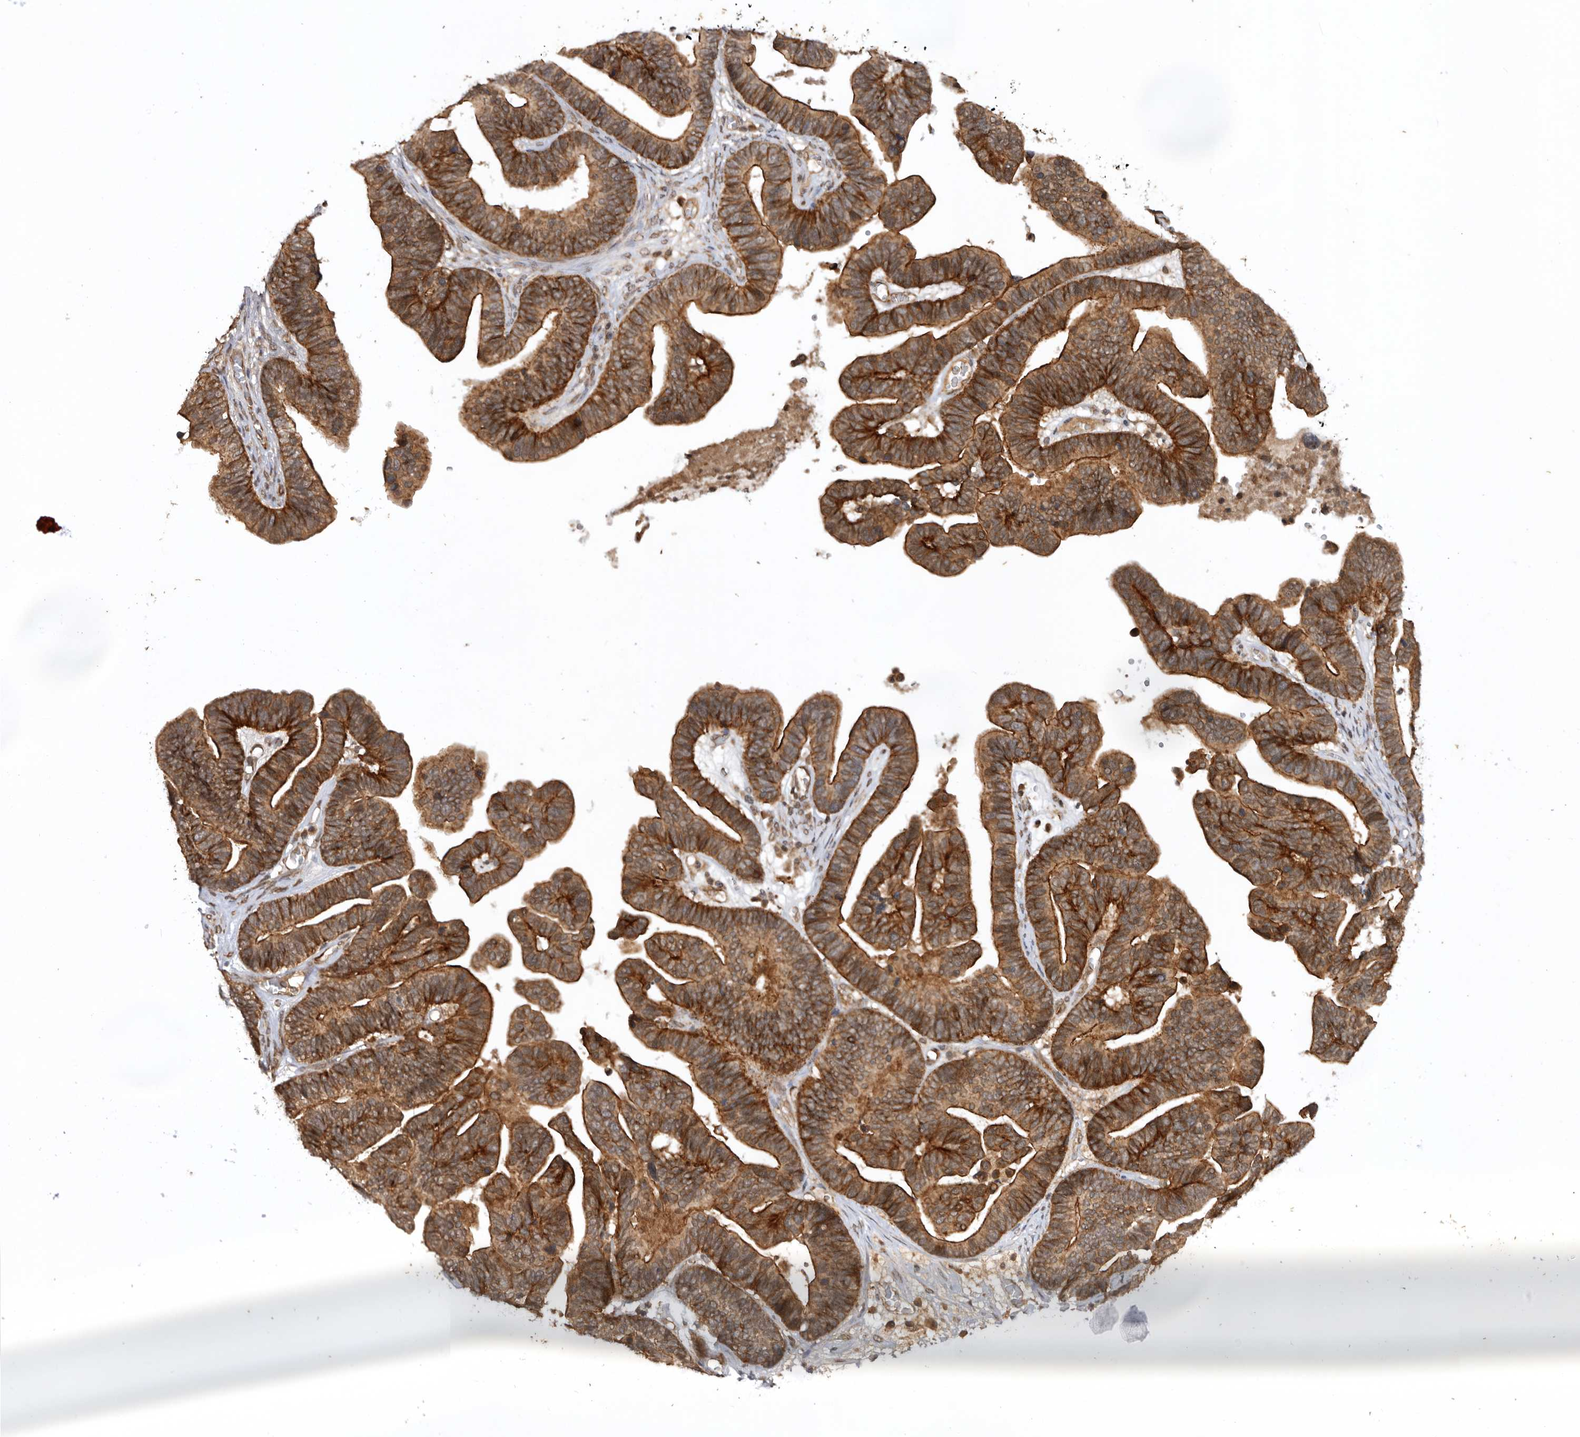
{"staining": {"intensity": "strong", "quantity": ">75%", "location": "cytoplasmic/membranous"}, "tissue": "ovarian cancer", "cell_type": "Tumor cells", "image_type": "cancer", "snomed": [{"axis": "morphology", "description": "Cystadenocarcinoma, serous, NOS"}, {"axis": "topography", "description": "Ovary"}], "caption": "High-power microscopy captured an IHC micrograph of serous cystadenocarcinoma (ovarian), revealing strong cytoplasmic/membranous staining in about >75% of tumor cells. The staining was performed using DAB, with brown indicating positive protein expression. Nuclei are stained blue with hematoxylin.", "gene": "TARS2", "patient": {"sex": "female", "age": 56}}